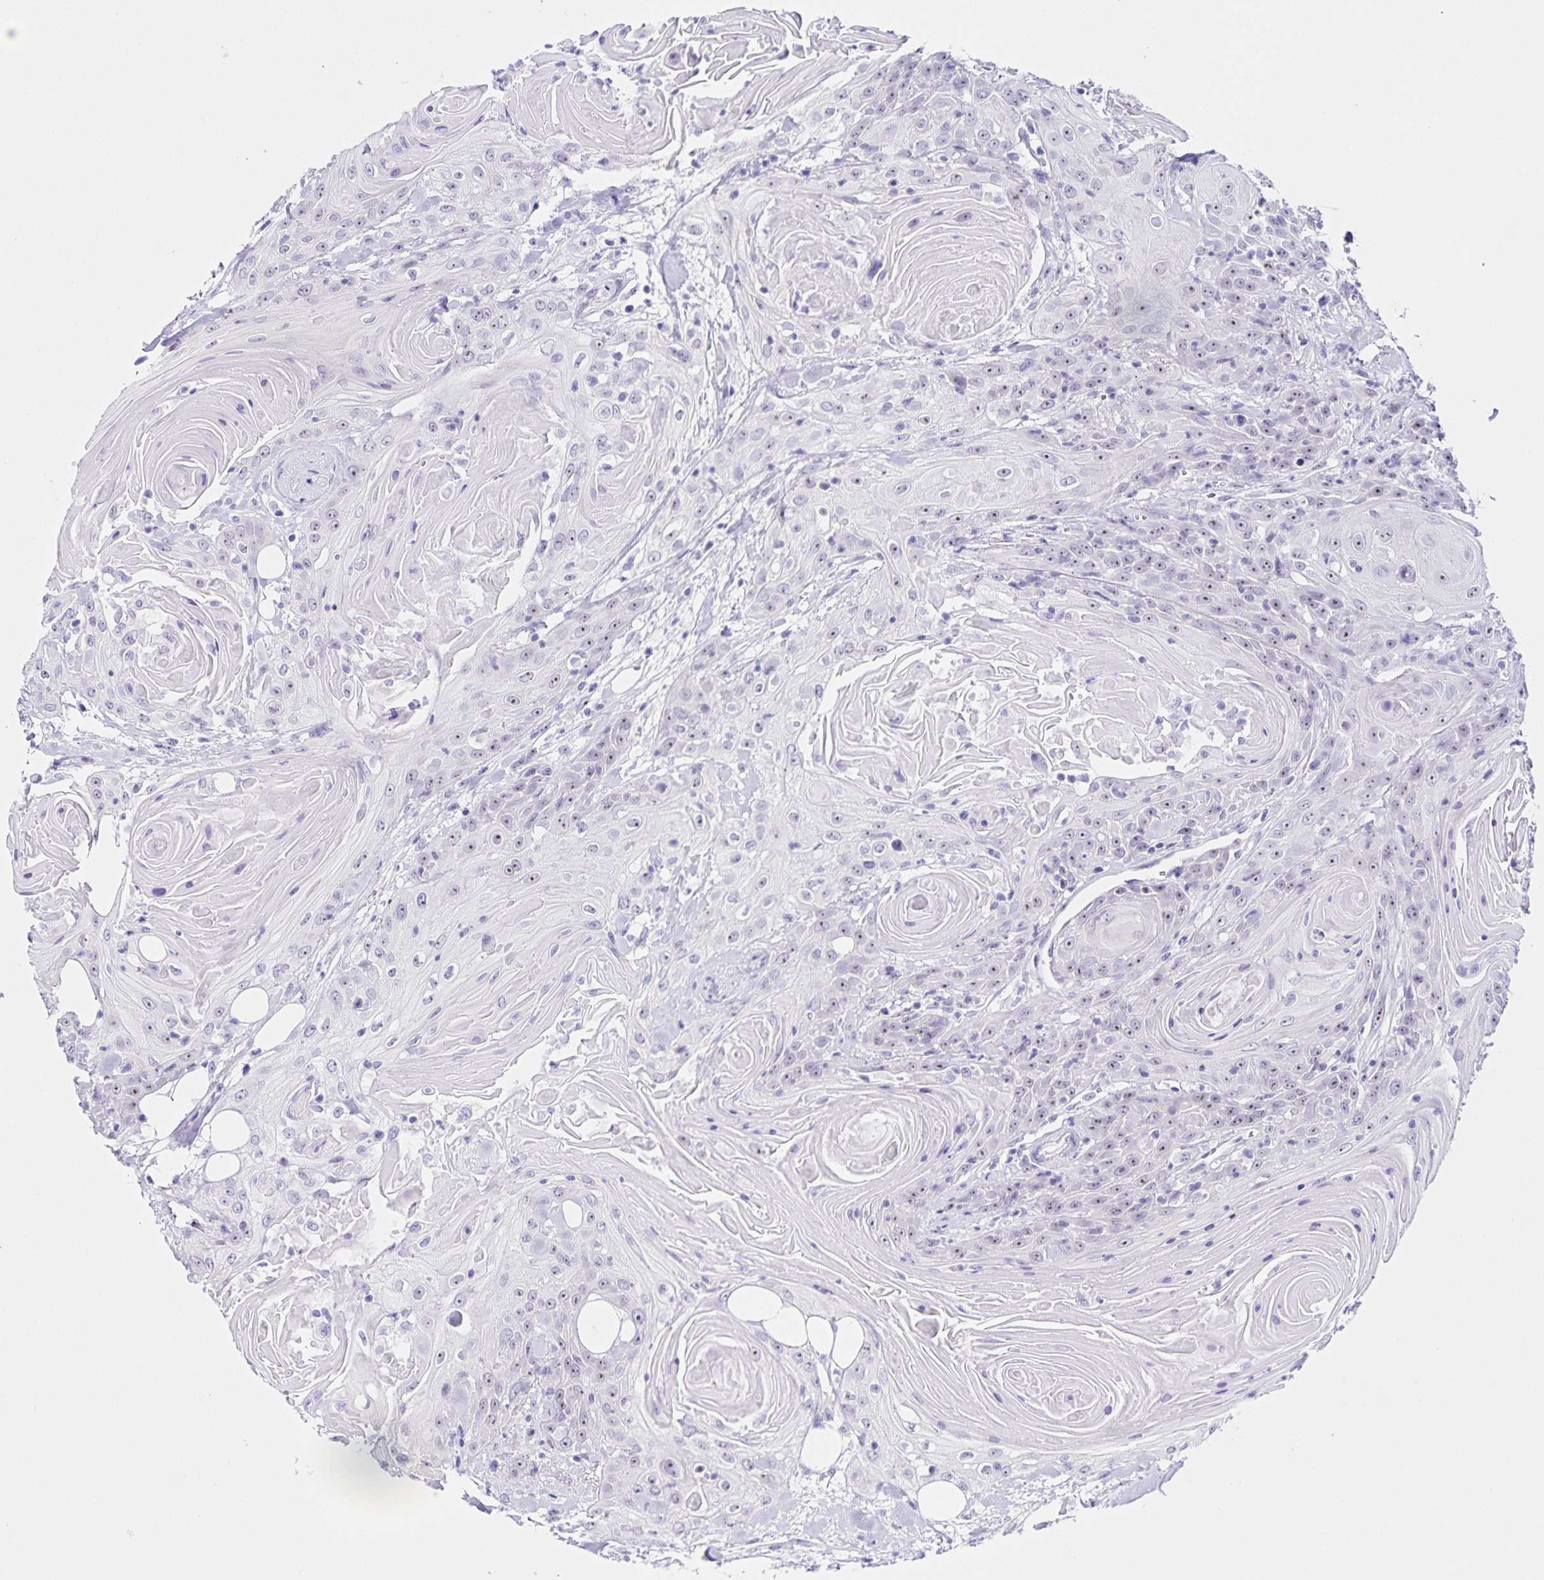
{"staining": {"intensity": "weak", "quantity": "25%-75%", "location": "nuclear"}, "tissue": "head and neck cancer", "cell_type": "Tumor cells", "image_type": "cancer", "snomed": [{"axis": "morphology", "description": "Squamous cell carcinoma, NOS"}, {"axis": "topography", "description": "Head-Neck"}], "caption": "A brown stain labels weak nuclear expression of a protein in human head and neck squamous cell carcinoma tumor cells.", "gene": "FAM170A", "patient": {"sex": "female", "age": 84}}